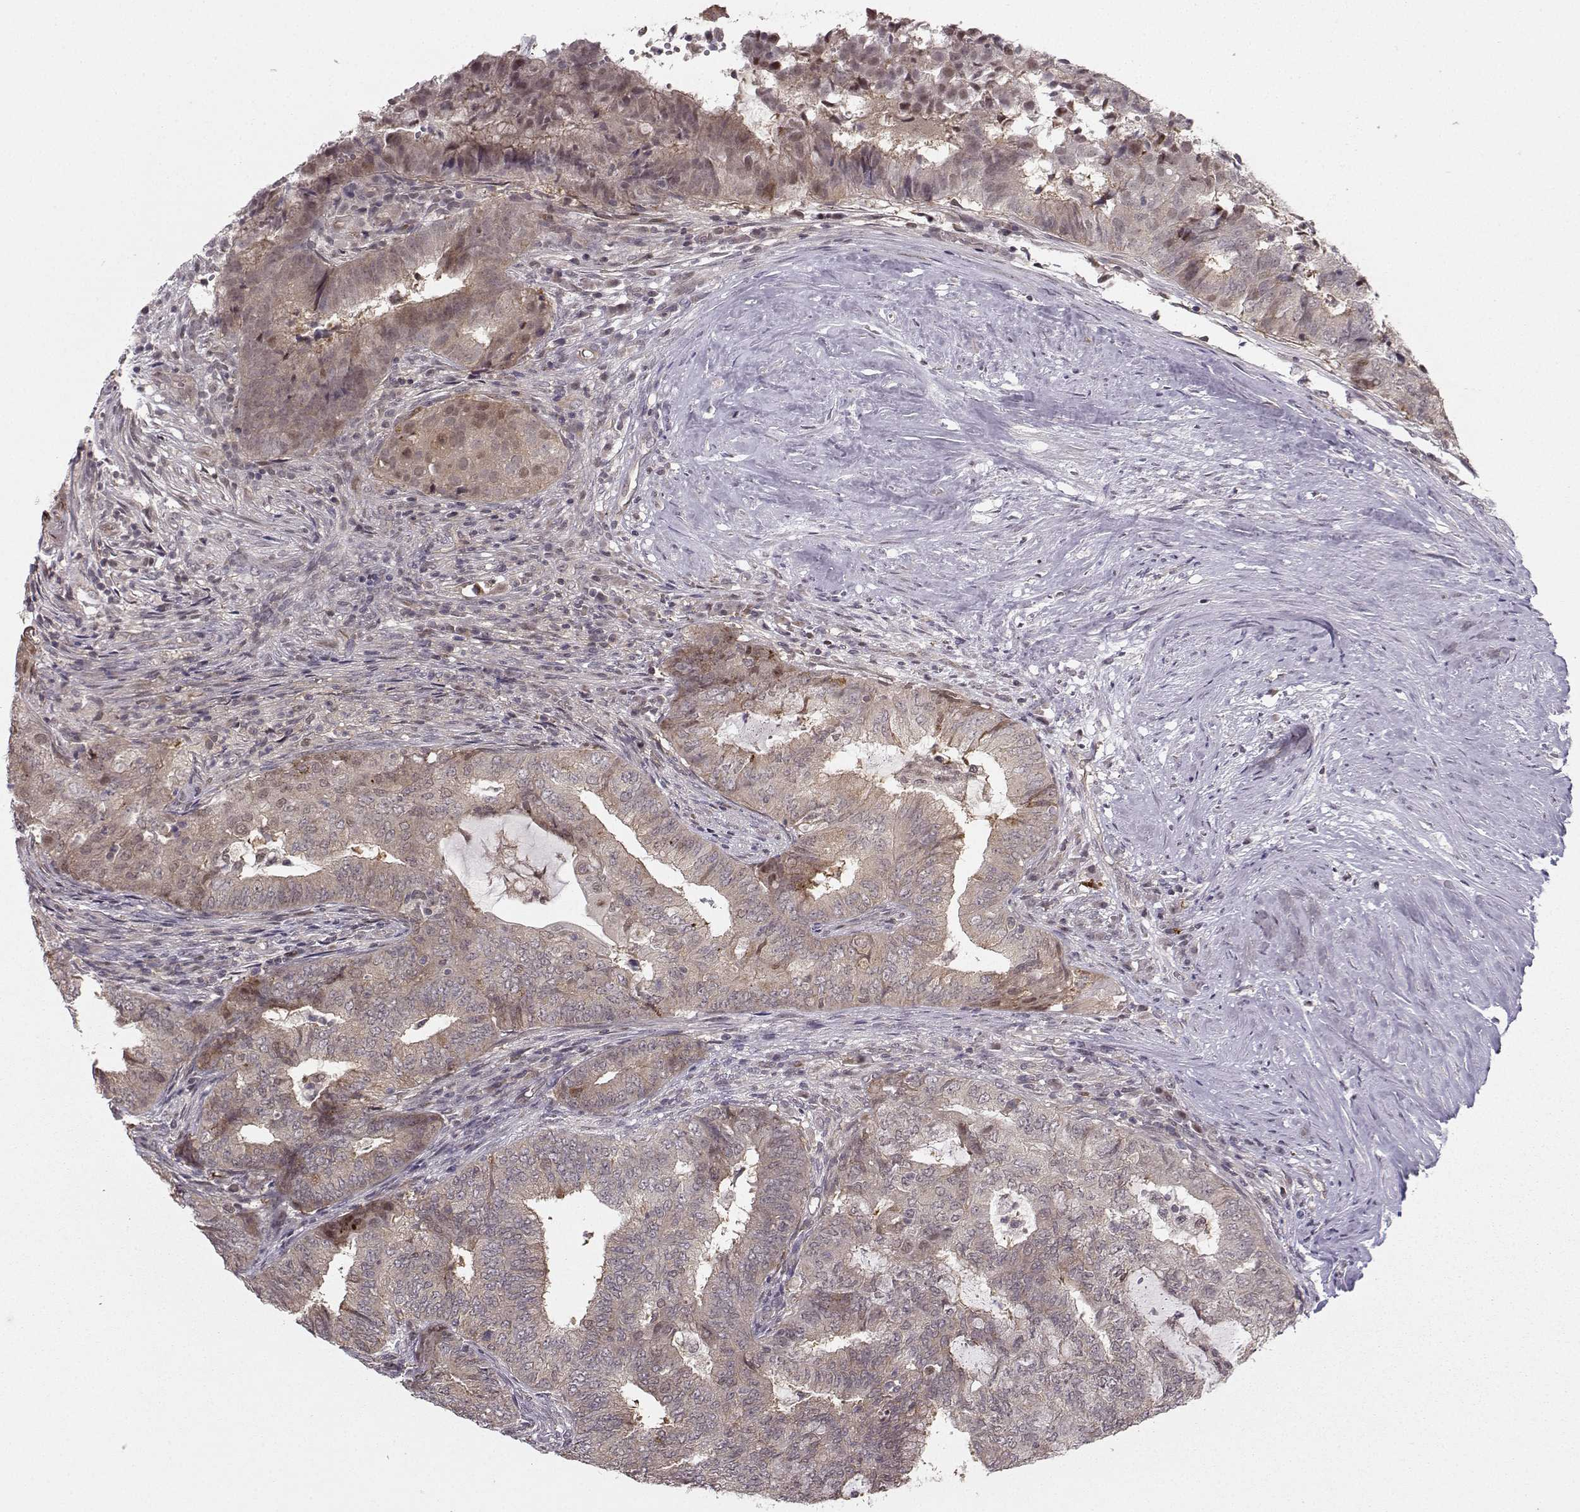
{"staining": {"intensity": "weak", "quantity": "<25%", "location": "cytoplasmic/membranous,nuclear"}, "tissue": "endometrial cancer", "cell_type": "Tumor cells", "image_type": "cancer", "snomed": [{"axis": "morphology", "description": "Adenocarcinoma, NOS"}, {"axis": "topography", "description": "Endometrium"}], "caption": "DAB (3,3'-diaminobenzidine) immunohistochemical staining of human adenocarcinoma (endometrial) demonstrates no significant staining in tumor cells.", "gene": "PKP2", "patient": {"sex": "female", "age": 62}}